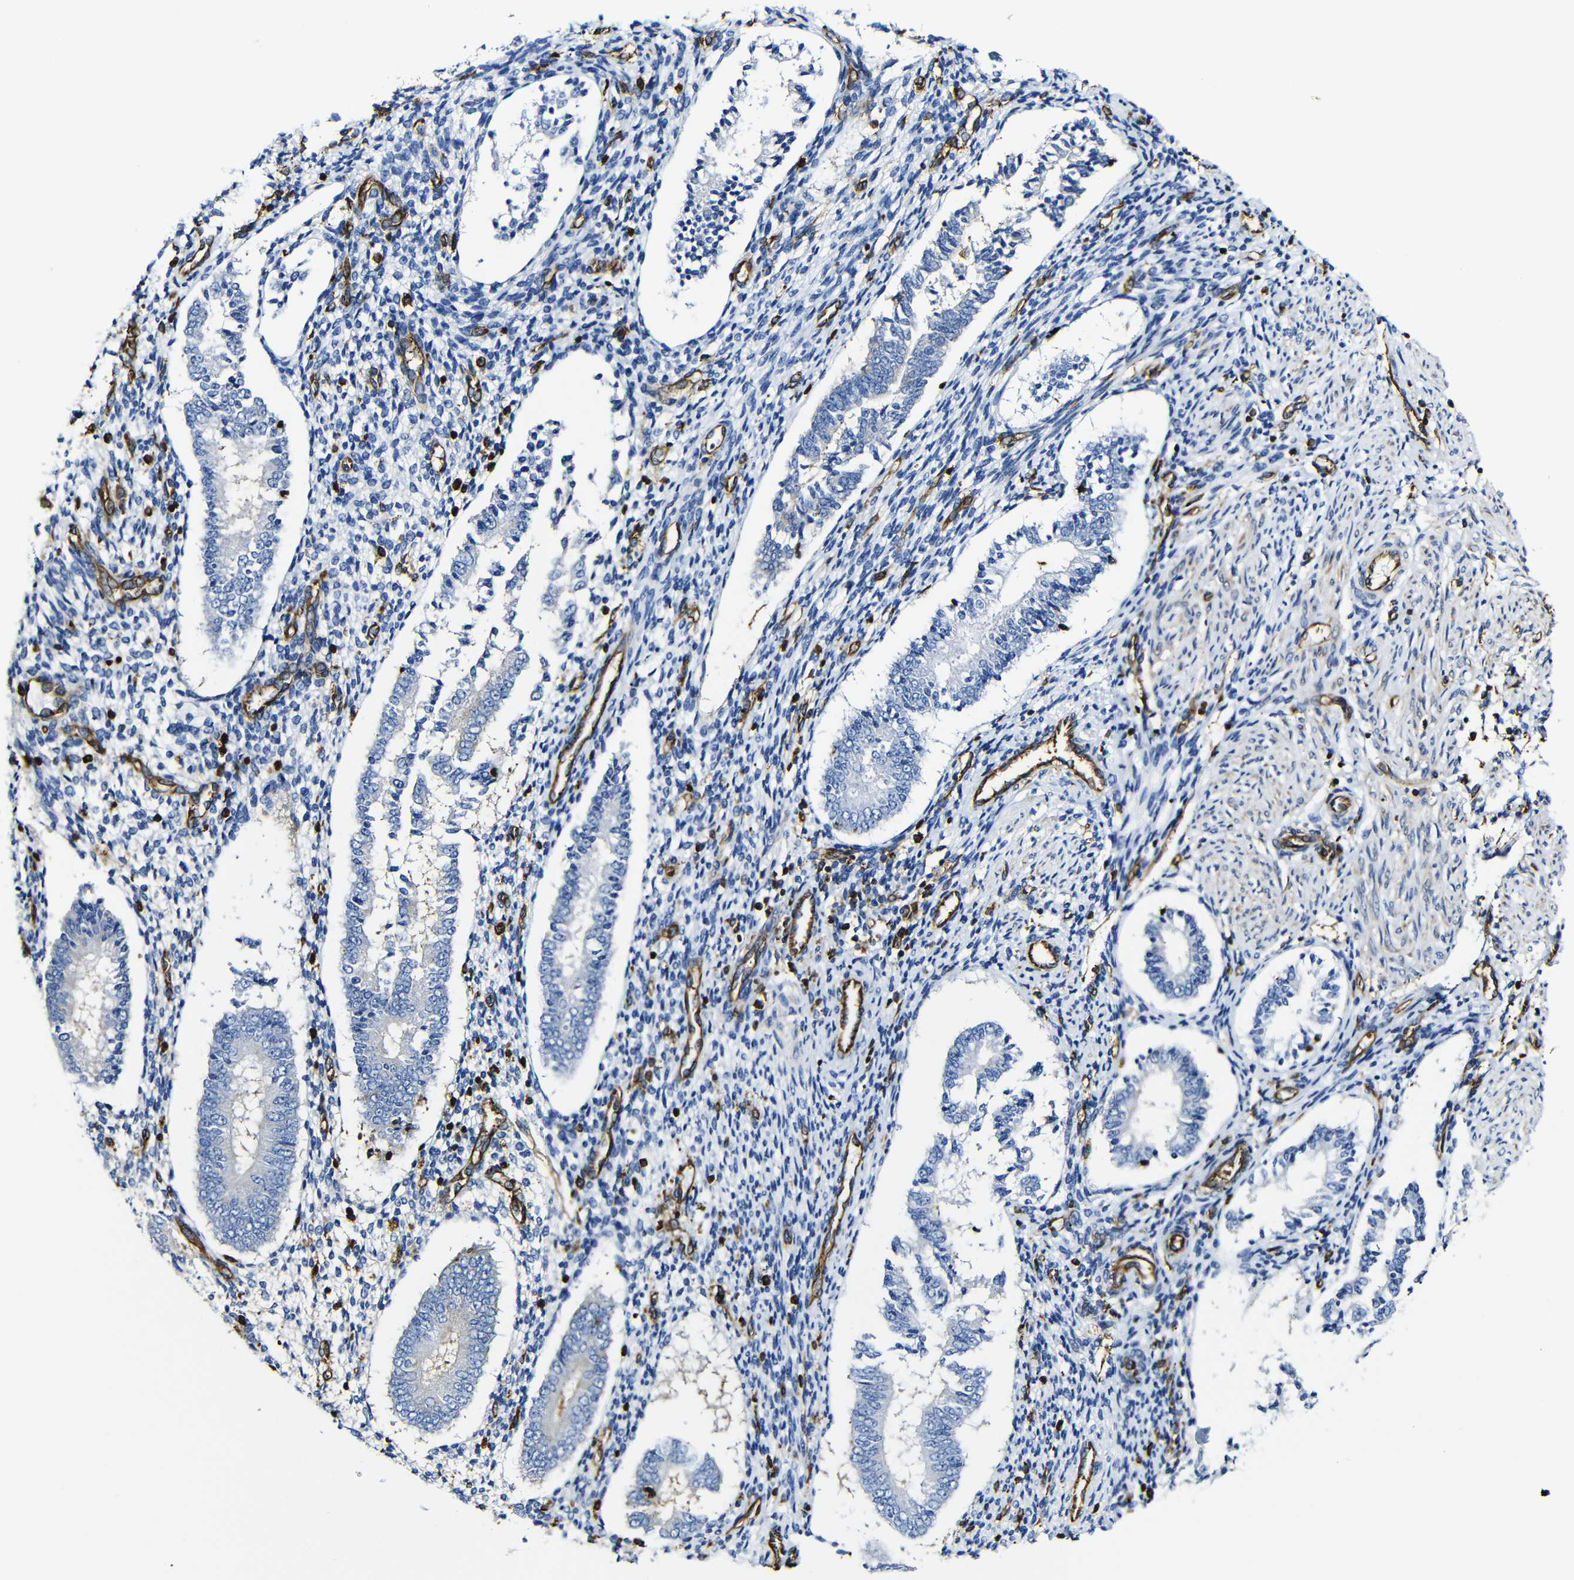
{"staining": {"intensity": "negative", "quantity": "none", "location": "none"}, "tissue": "endometrium", "cell_type": "Cells in endometrial stroma", "image_type": "normal", "snomed": [{"axis": "morphology", "description": "Normal tissue, NOS"}, {"axis": "topography", "description": "Endometrium"}], "caption": "This is an IHC photomicrograph of unremarkable endometrium. There is no expression in cells in endometrial stroma.", "gene": "MSN", "patient": {"sex": "female", "age": 42}}